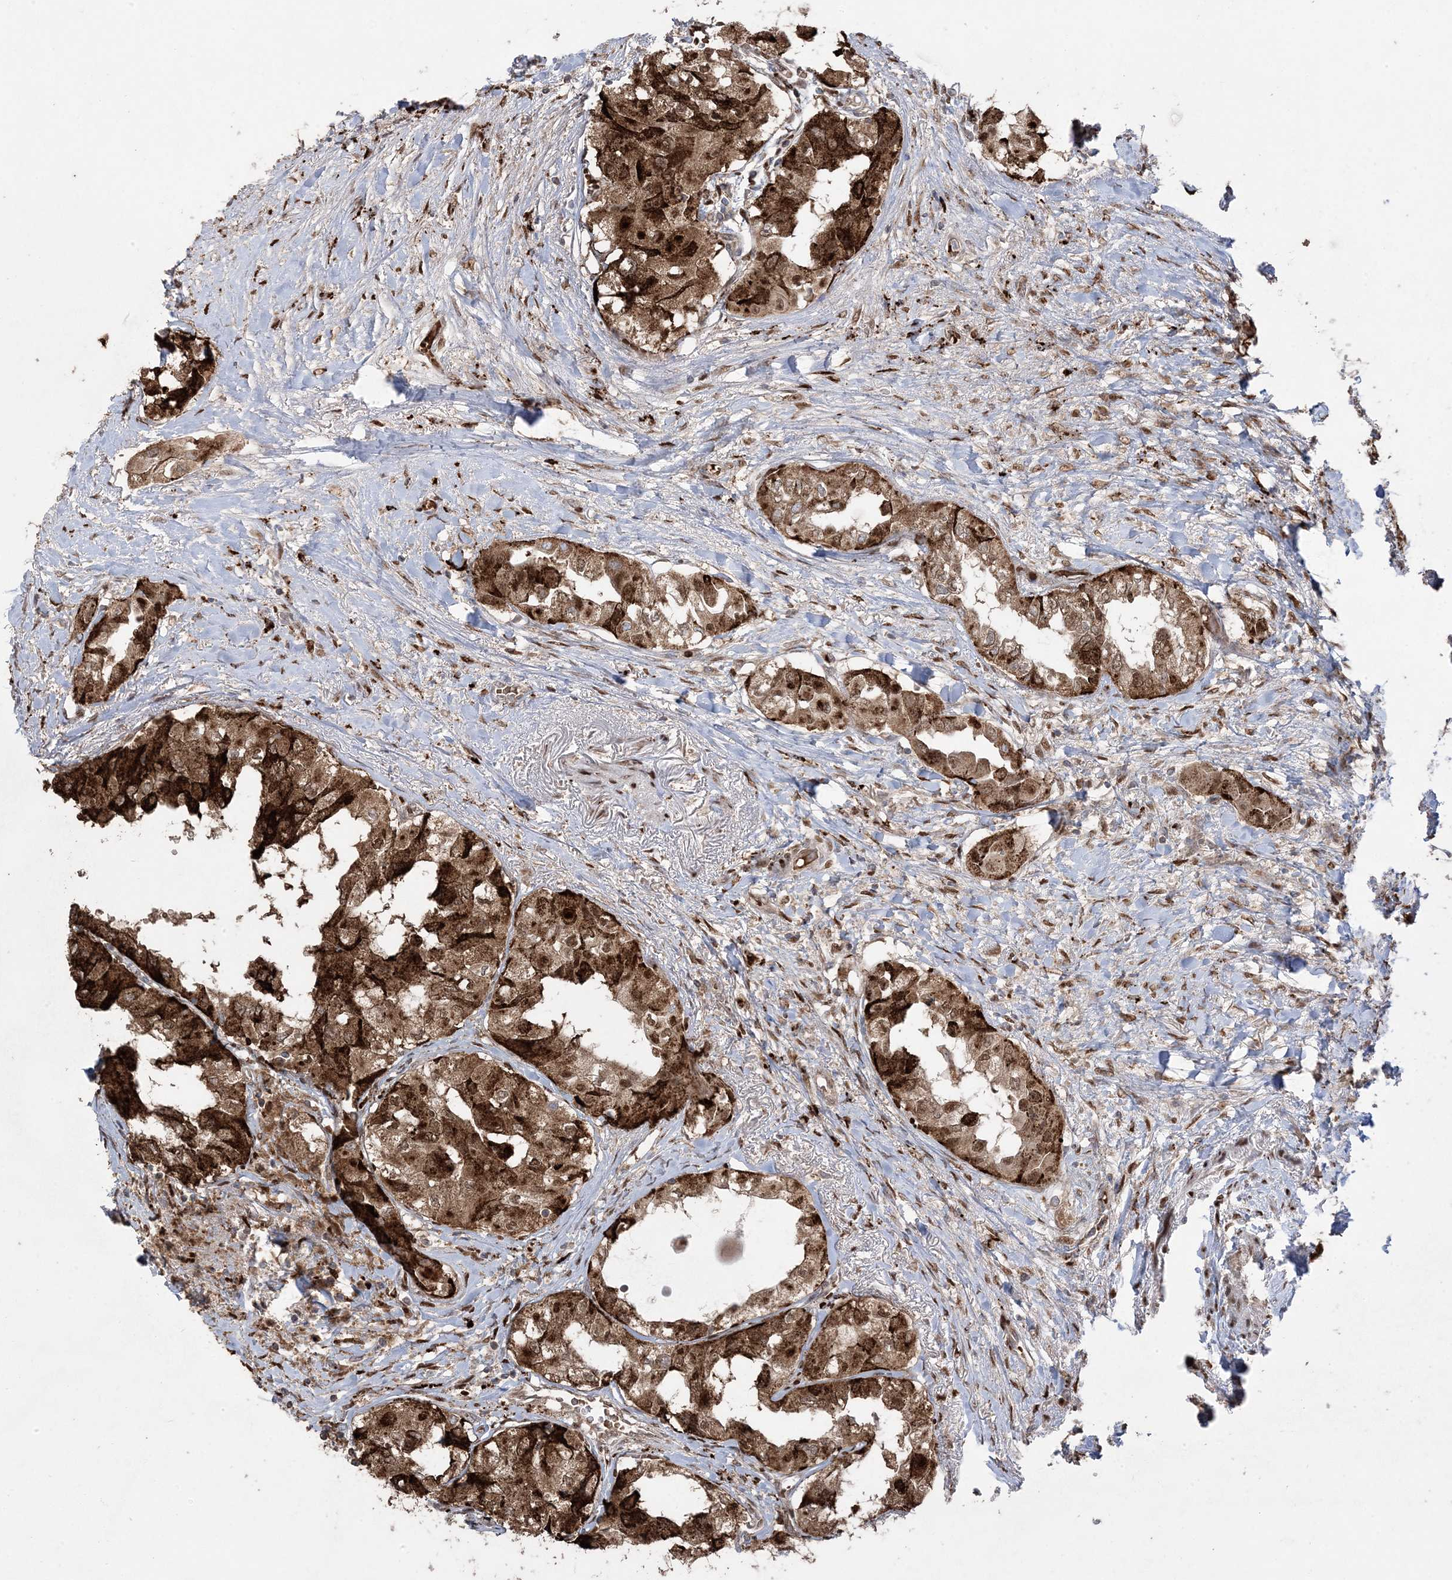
{"staining": {"intensity": "strong", "quantity": ">75%", "location": "cytoplasmic/membranous"}, "tissue": "thyroid cancer", "cell_type": "Tumor cells", "image_type": "cancer", "snomed": [{"axis": "morphology", "description": "Papillary adenocarcinoma, NOS"}, {"axis": "topography", "description": "Thyroid gland"}], "caption": "Thyroid cancer stained for a protein shows strong cytoplasmic/membranous positivity in tumor cells.", "gene": "PPOX", "patient": {"sex": "female", "age": 59}}